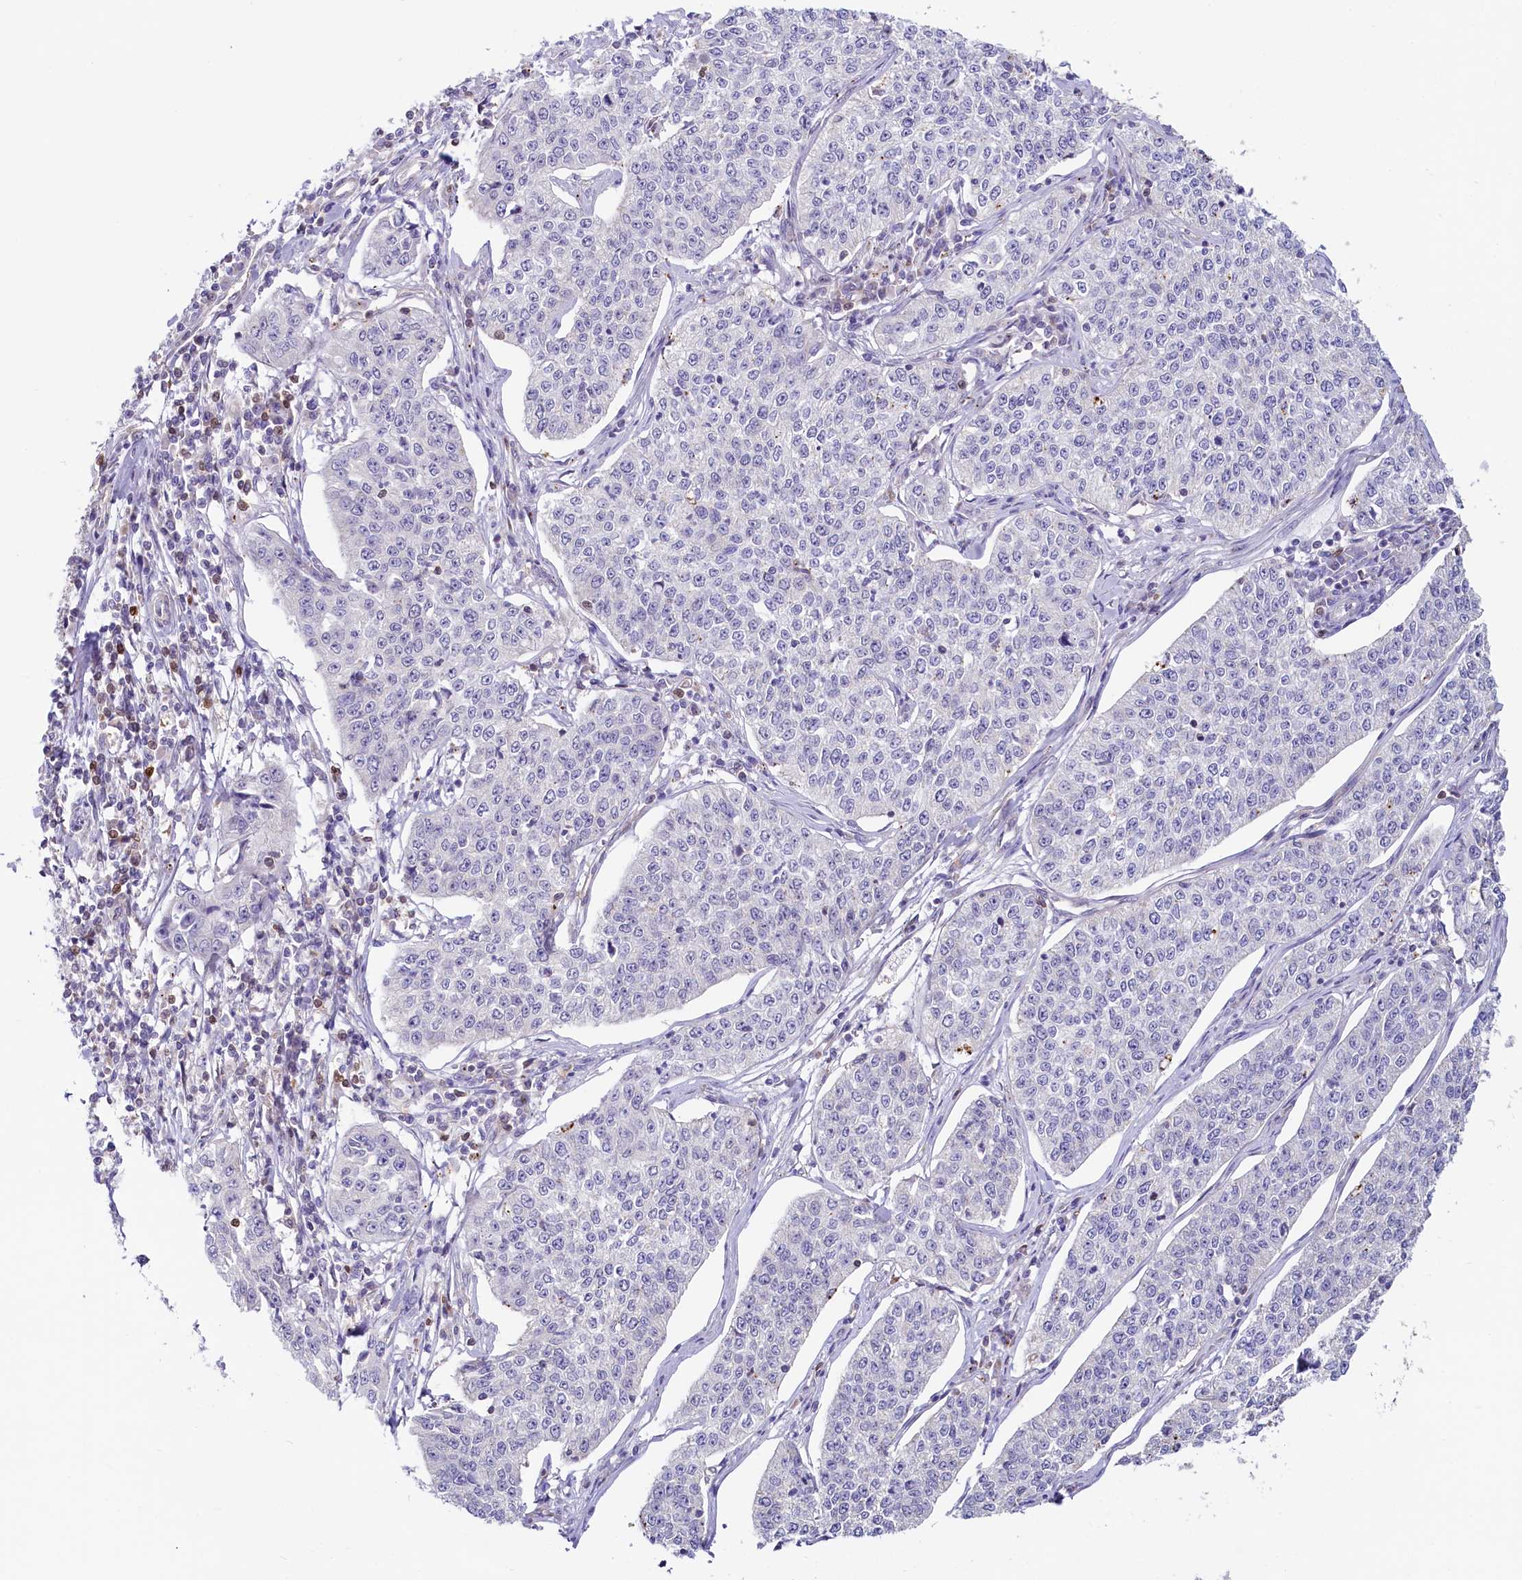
{"staining": {"intensity": "negative", "quantity": "none", "location": "none"}, "tissue": "cervical cancer", "cell_type": "Tumor cells", "image_type": "cancer", "snomed": [{"axis": "morphology", "description": "Squamous cell carcinoma, NOS"}, {"axis": "topography", "description": "Cervix"}], "caption": "This is an immunohistochemistry (IHC) image of cervical squamous cell carcinoma. There is no staining in tumor cells.", "gene": "LMOD3", "patient": {"sex": "female", "age": 35}}